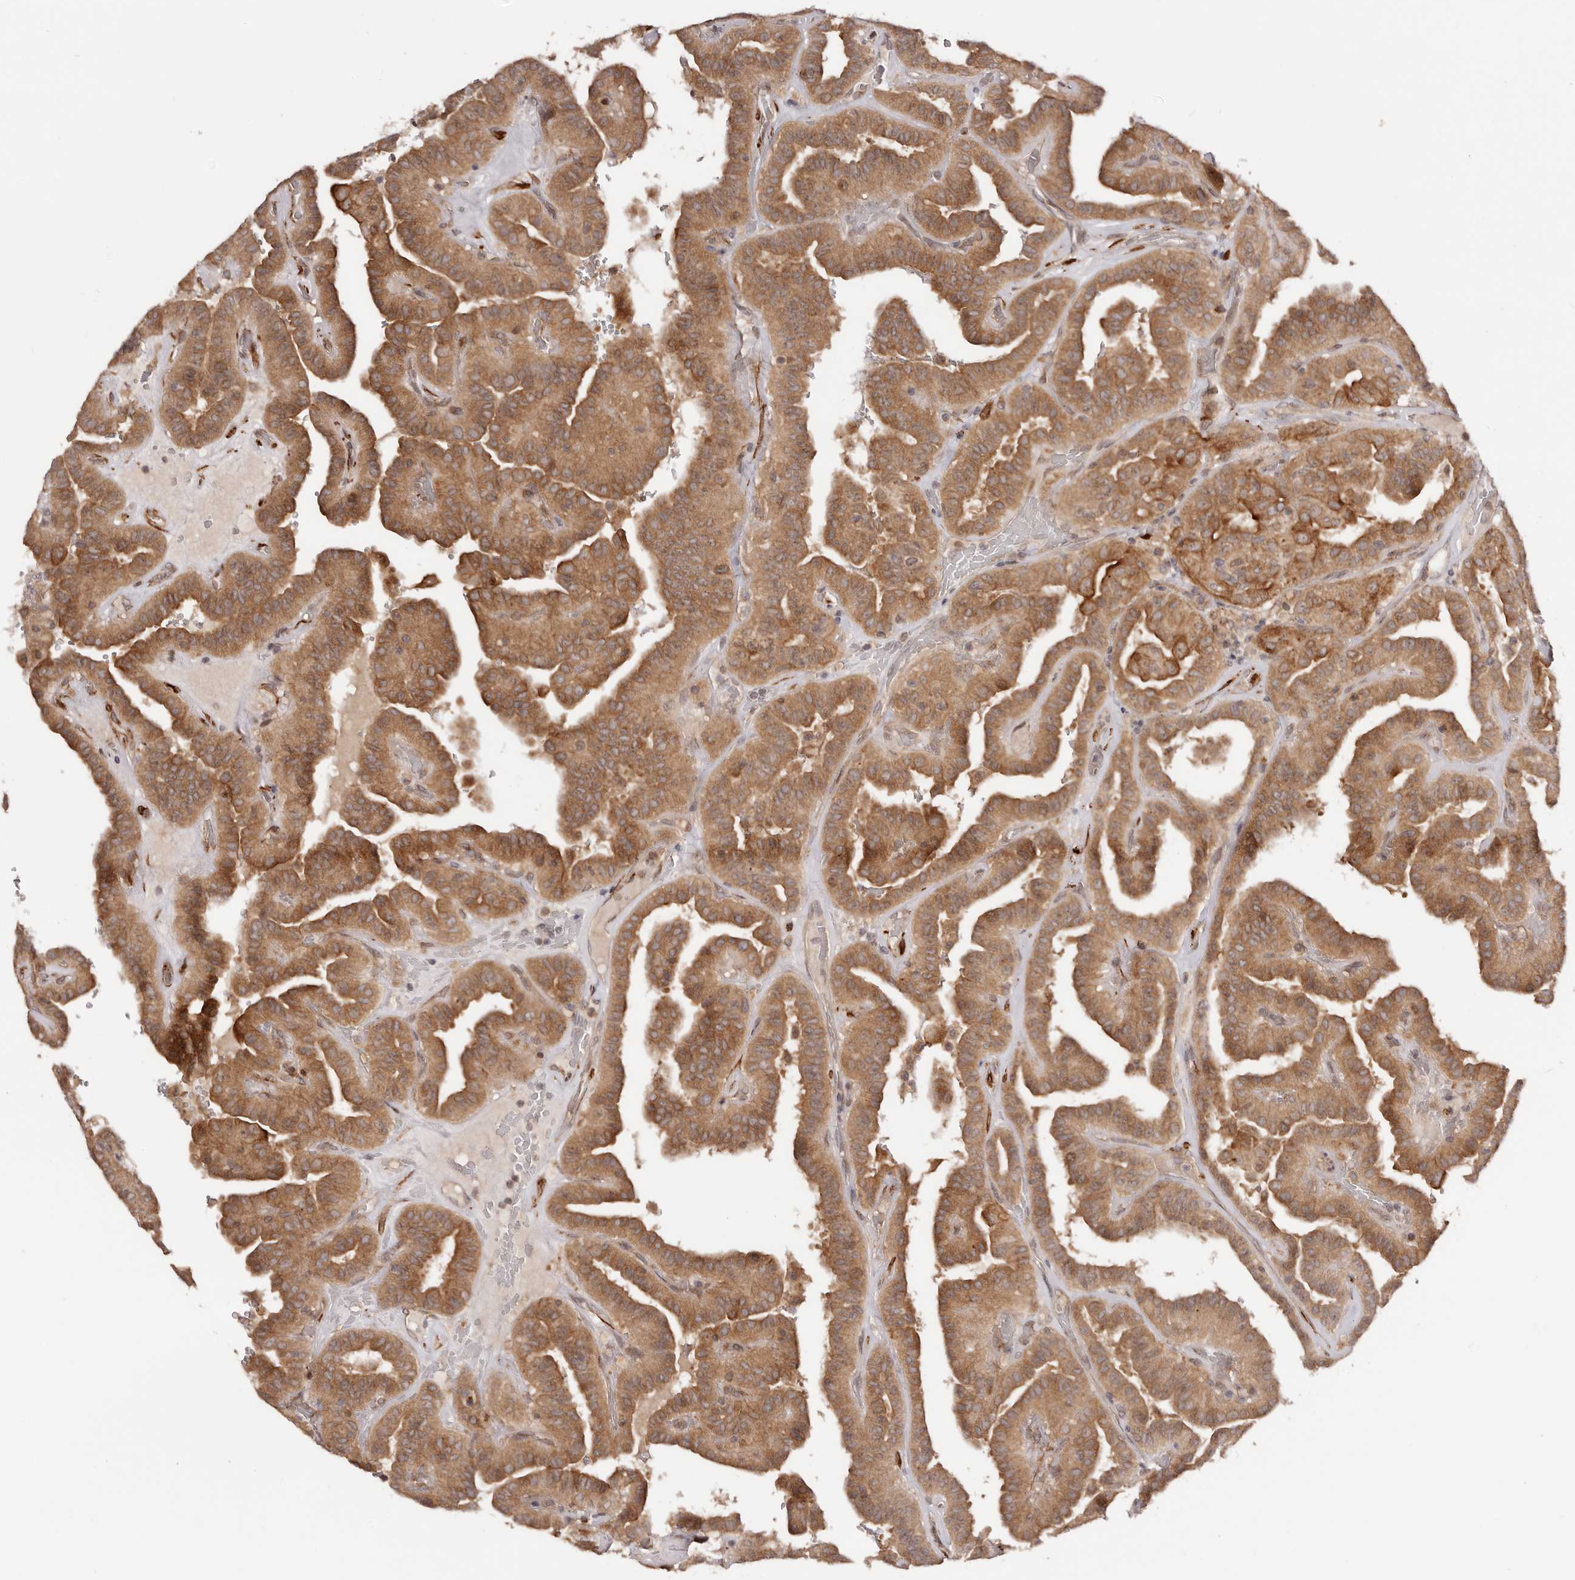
{"staining": {"intensity": "moderate", "quantity": ">75%", "location": "cytoplasmic/membranous"}, "tissue": "thyroid cancer", "cell_type": "Tumor cells", "image_type": "cancer", "snomed": [{"axis": "morphology", "description": "Papillary adenocarcinoma, NOS"}, {"axis": "topography", "description": "Thyroid gland"}], "caption": "A high-resolution photomicrograph shows immunohistochemistry (IHC) staining of thyroid papillary adenocarcinoma, which displays moderate cytoplasmic/membranous staining in about >75% of tumor cells.", "gene": "MICAL2", "patient": {"sex": "male", "age": 77}}